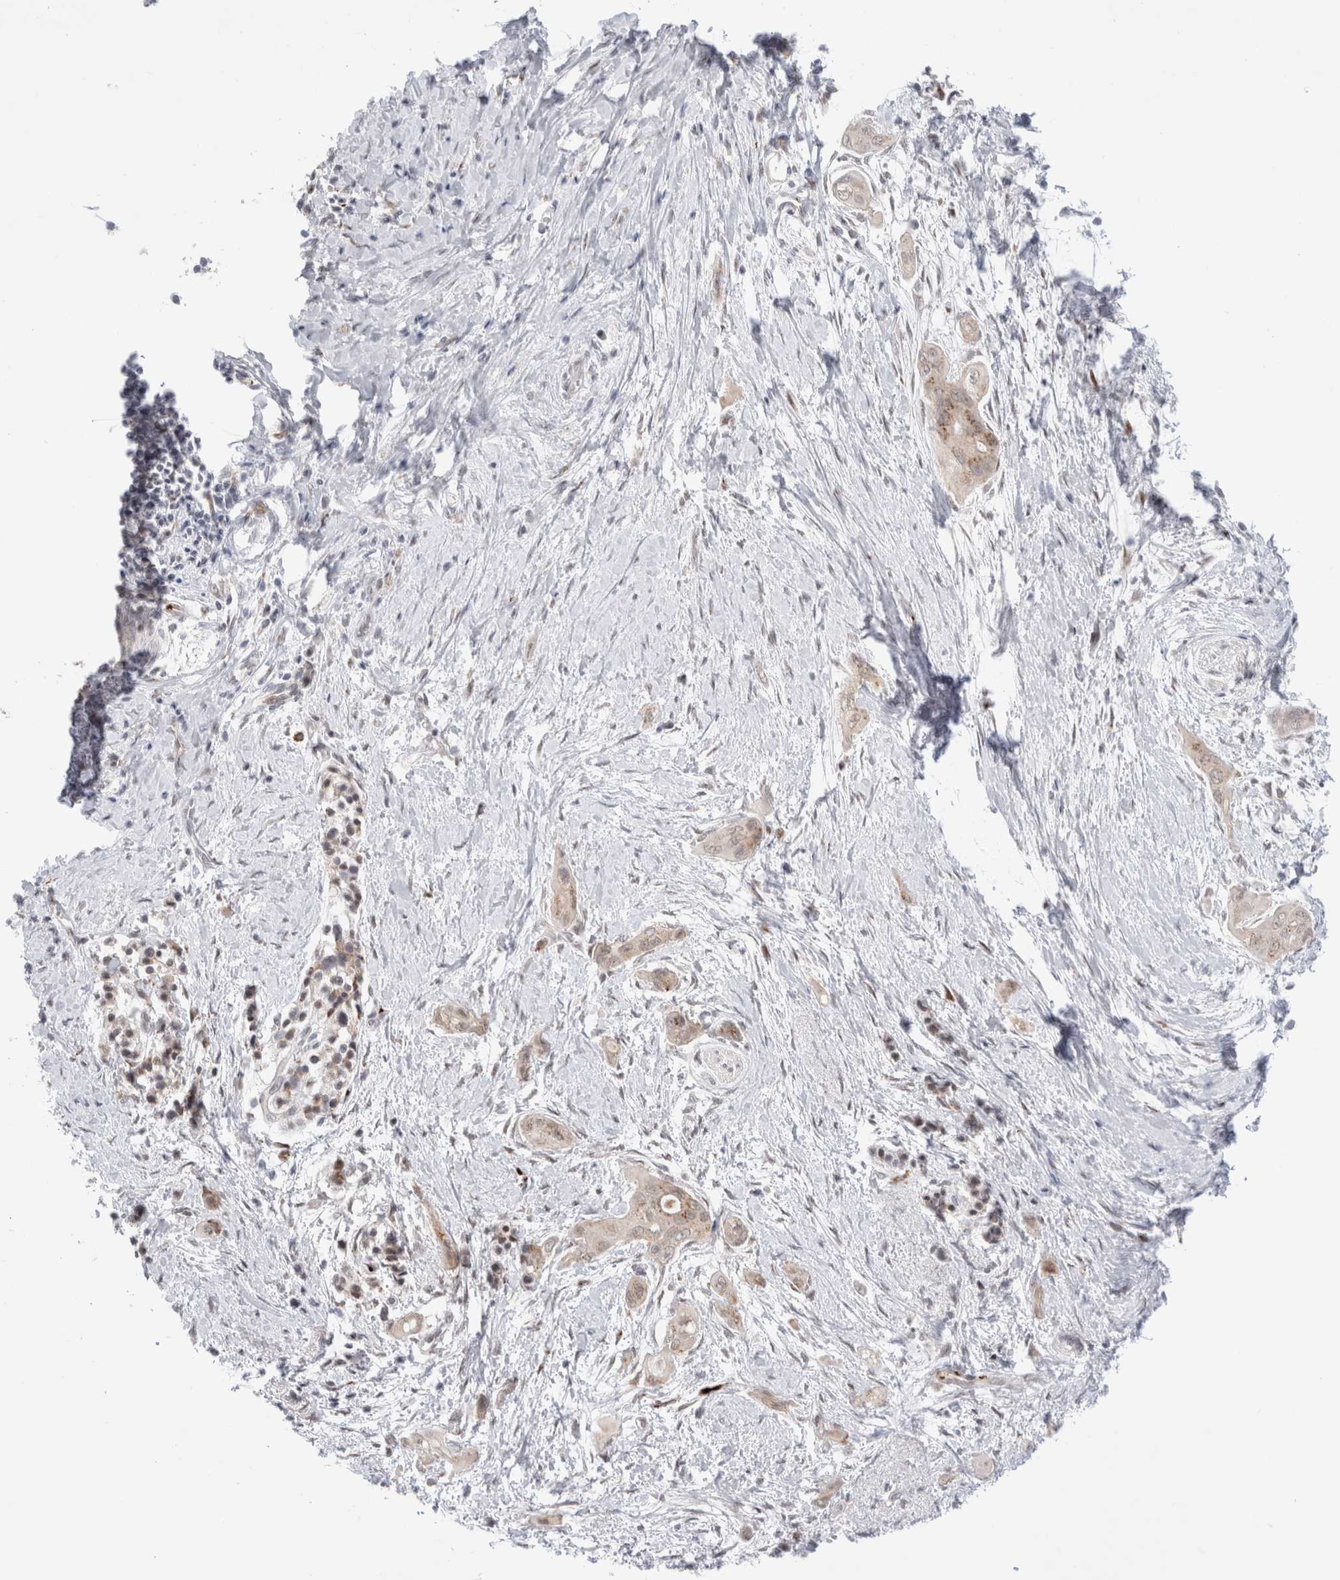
{"staining": {"intensity": "weak", "quantity": "<25%", "location": "cytoplasmic/membranous"}, "tissue": "pancreatic cancer", "cell_type": "Tumor cells", "image_type": "cancer", "snomed": [{"axis": "morphology", "description": "Adenocarcinoma, NOS"}, {"axis": "topography", "description": "Pancreas"}], "caption": "This is a histopathology image of IHC staining of pancreatic adenocarcinoma, which shows no staining in tumor cells.", "gene": "VPS28", "patient": {"sex": "male", "age": 59}}